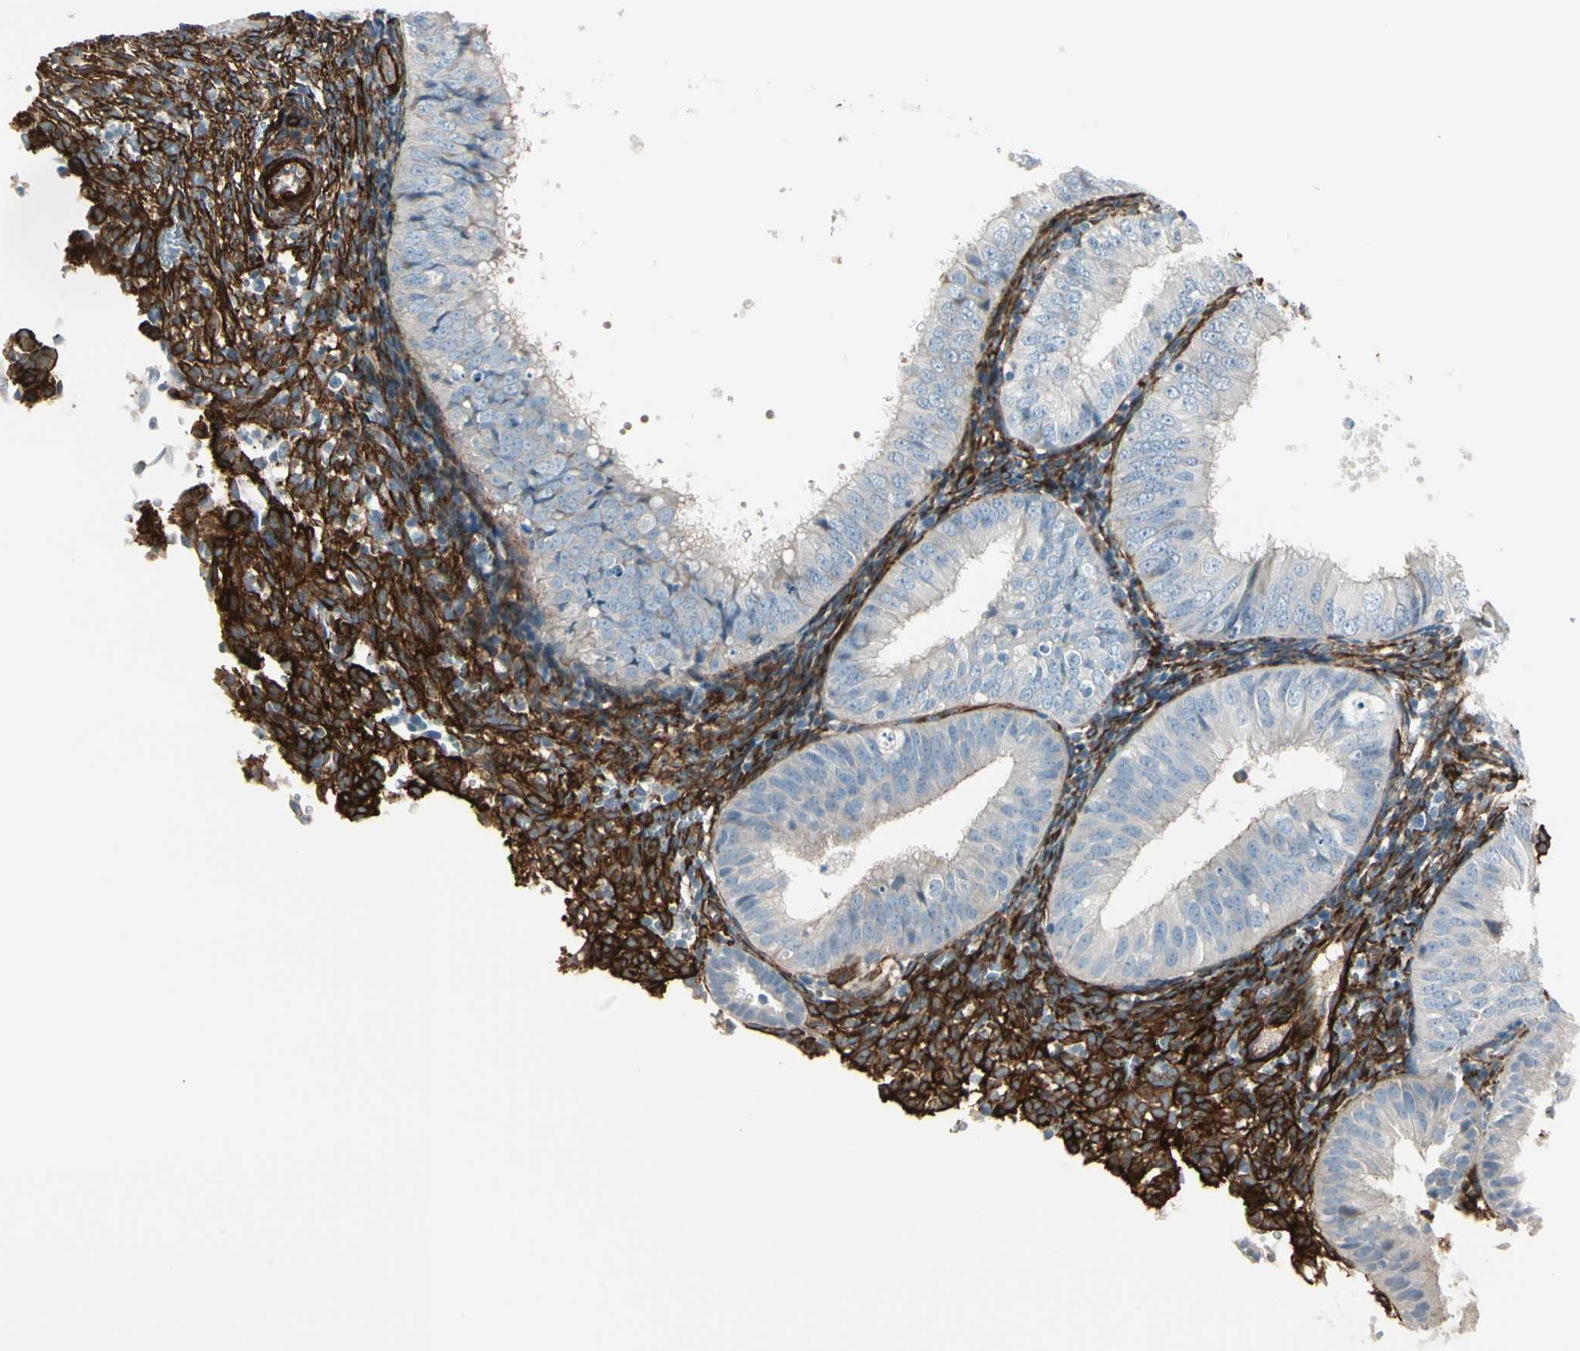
{"staining": {"intensity": "negative", "quantity": "none", "location": "none"}, "tissue": "endometrial cancer", "cell_type": "Tumor cells", "image_type": "cancer", "snomed": [{"axis": "morphology", "description": "Normal tissue, NOS"}, {"axis": "morphology", "description": "Adenocarcinoma, NOS"}, {"axis": "topography", "description": "Endometrium"}], "caption": "The histopathology image demonstrates no staining of tumor cells in endometrial cancer (adenocarcinoma).", "gene": "CALD1", "patient": {"sex": "female", "age": 53}}